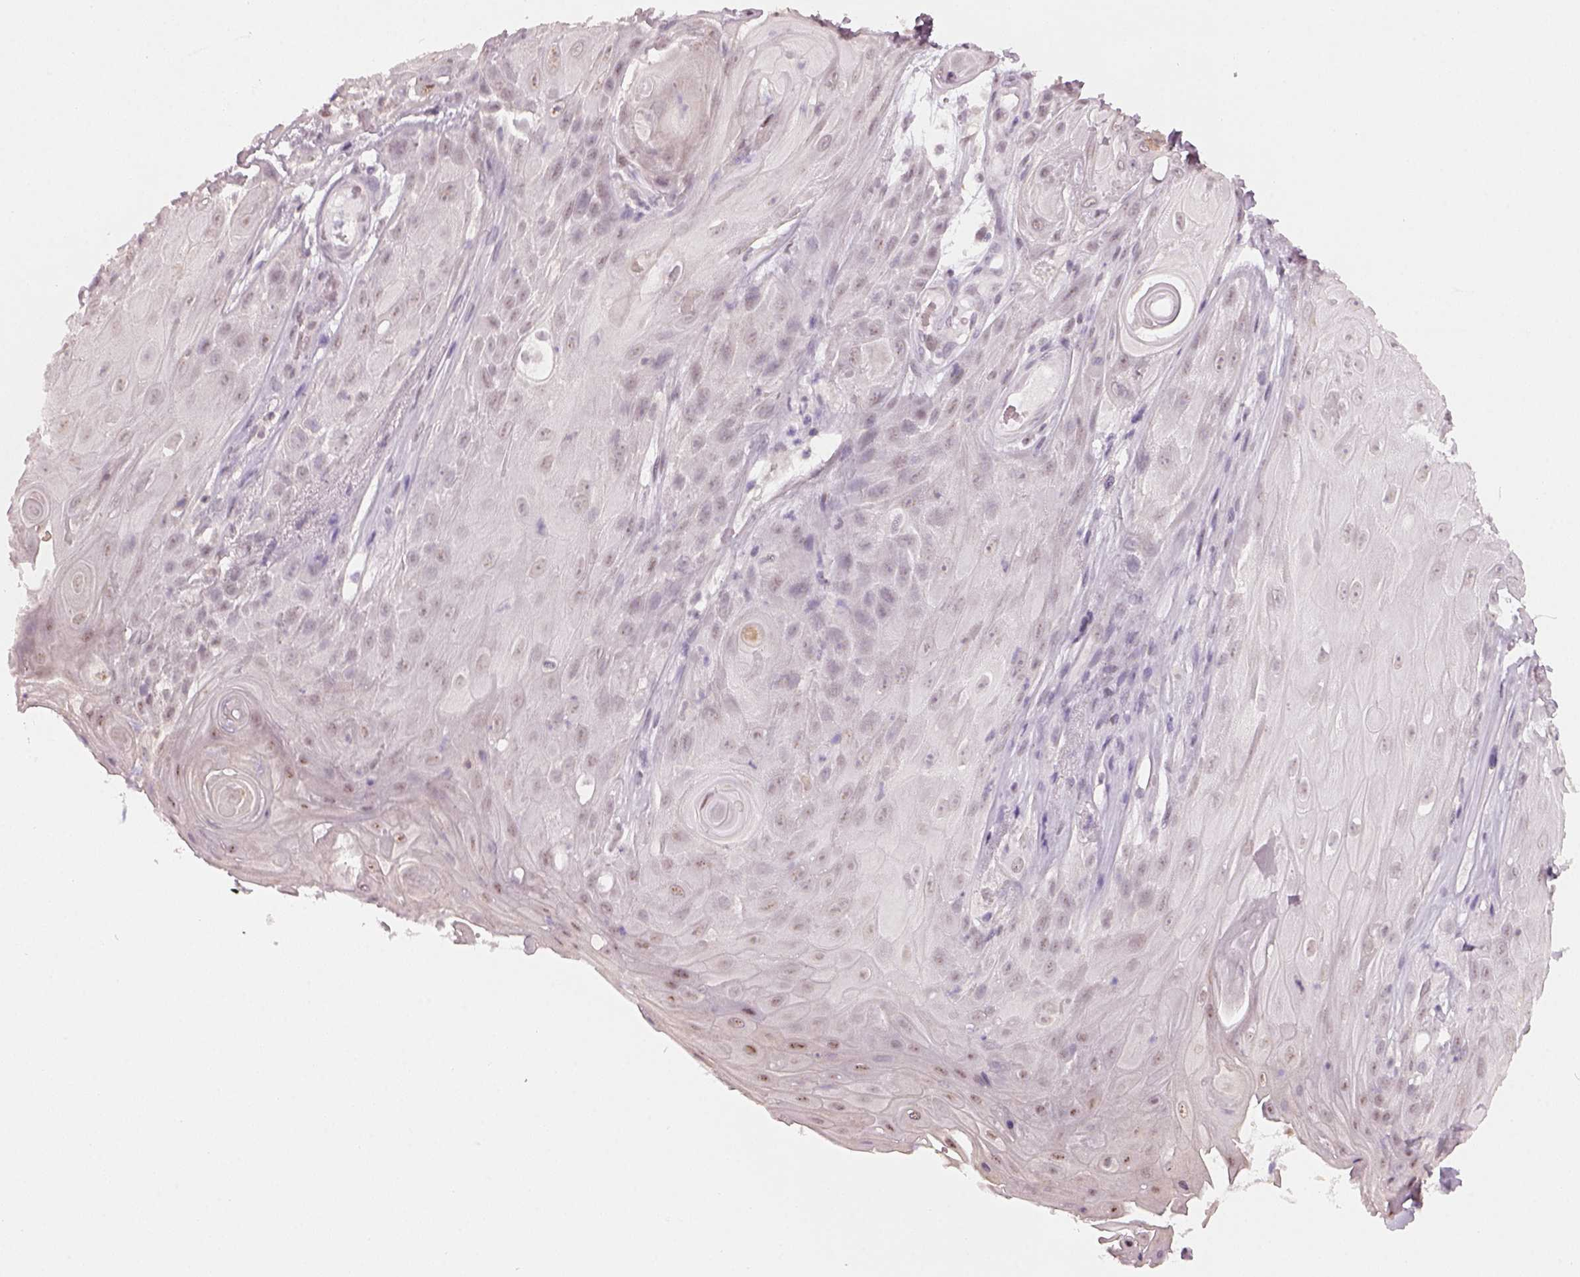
{"staining": {"intensity": "negative", "quantity": "none", "location": "none"}, "tissue": "skin cancer", "cell_type": "Tumor cells", "image_type": "cancer", "snomed": [{"axis": "morphology", "description": "Squamous cell carcinoma, NOS"}, {"axis": "topography", "description": "Skin"}], "caption": "Squamous cell carcinoma (skin) stained for a protein using IHC exhibits no staining tumor cells.", "gene": "NAT8", "patient": {"sex": "male", "age": 62}}